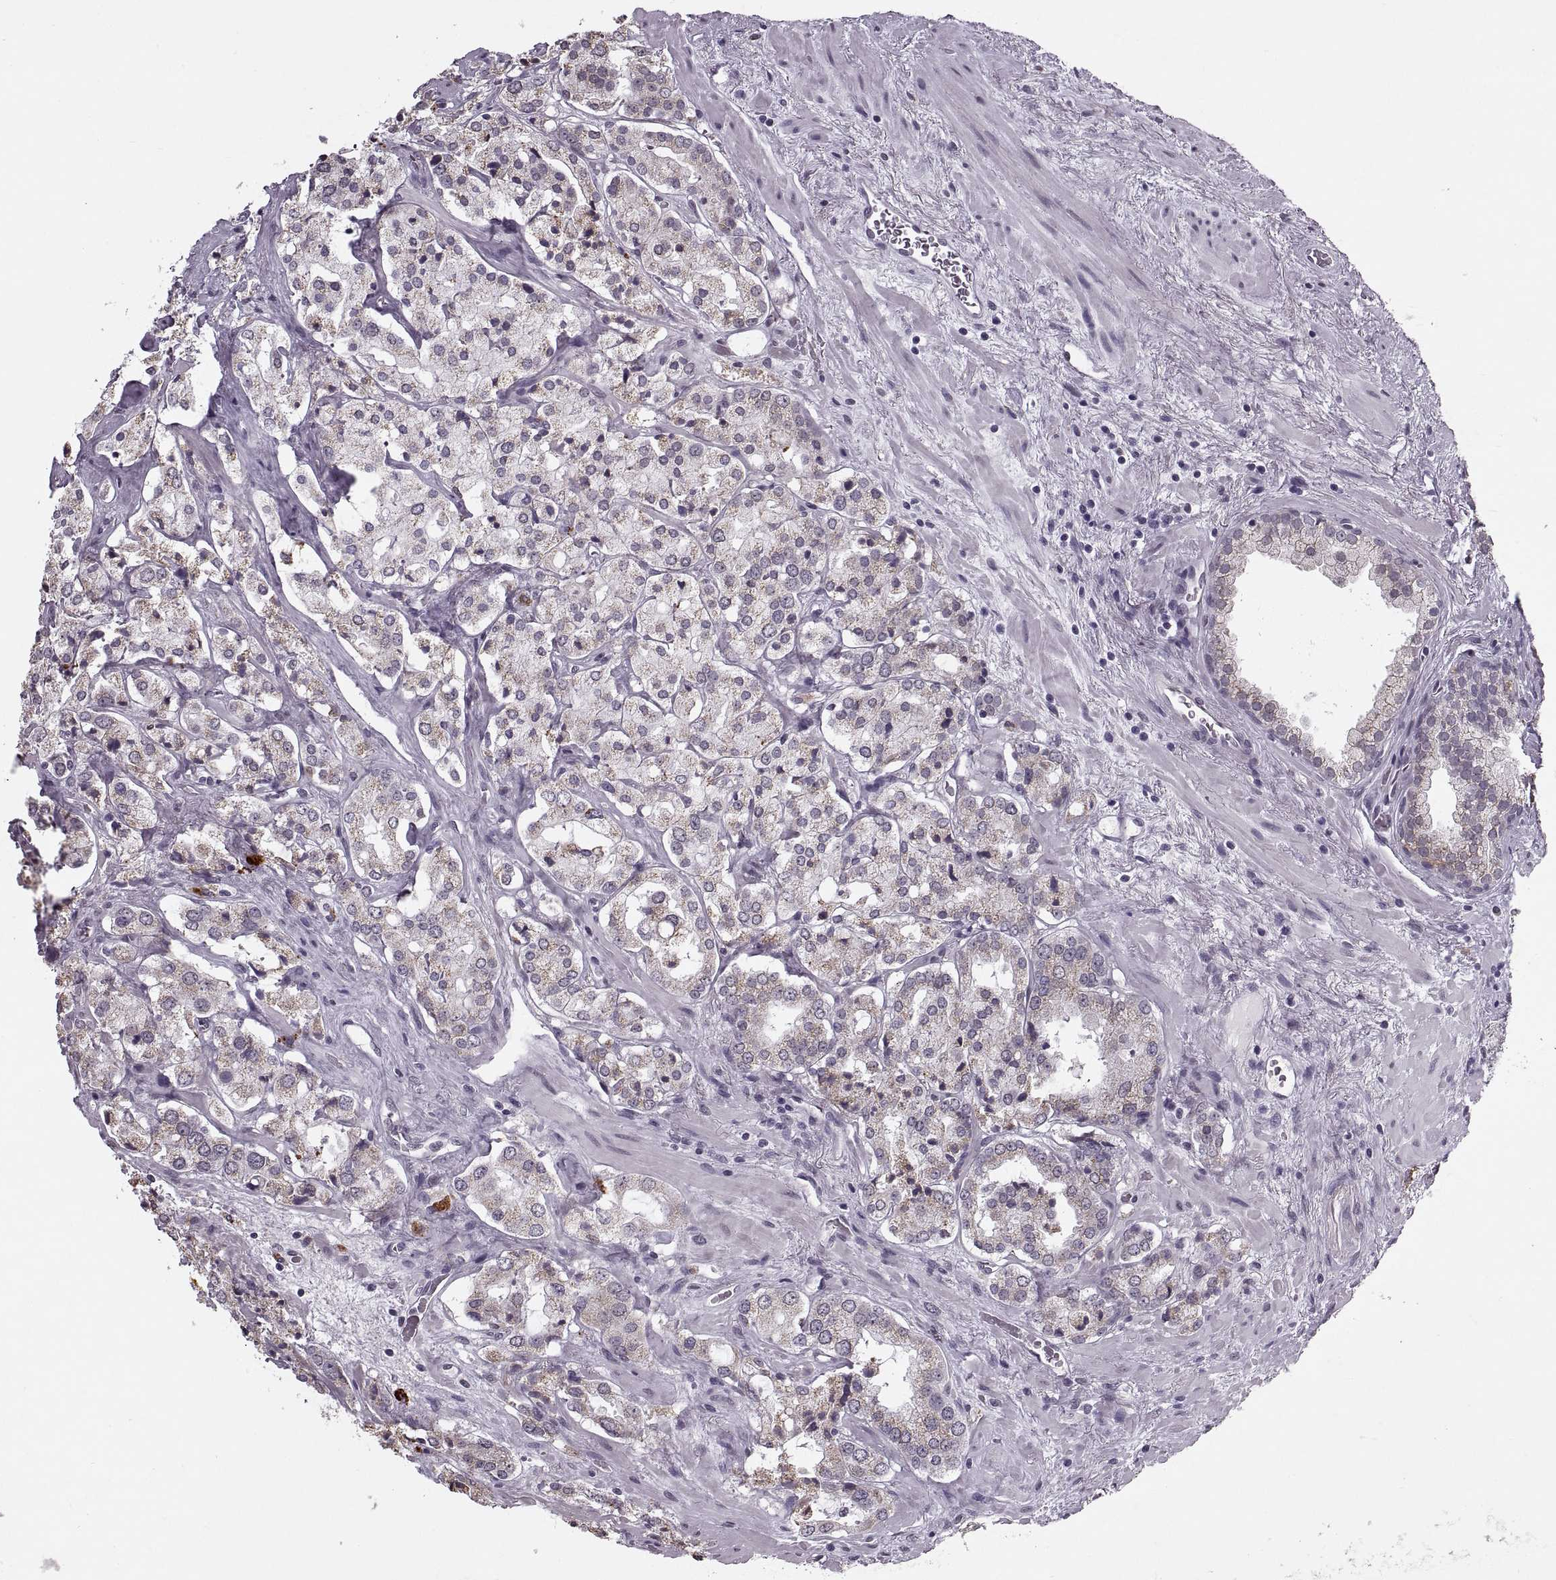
{"staining": {"intensity": "weak", "quantity": "25%-75%", "location": "cytoplasmic/membranous"}, "tissue": "prostate cancer", "cell_type": "Tumor cells", "image_type": "cancer", "snomed": [{"axis": "morphology", "description": "Adenocarcinoma, NOS"}, {"axis": "topography", "description": "Prostate"}], "caption": "Immunohistochemistry (IHC) photomicrograph of neoplastic tissue: human prostate cancer stained using IHC shows low levels of weak protein expression localized specifically in the cytoplasmic/membranous of tumor cells, appearing as a cytoplasmic/membranous brown color.", "gene": "PRSS37", "patient": {"sex": "male", "age": 66}}